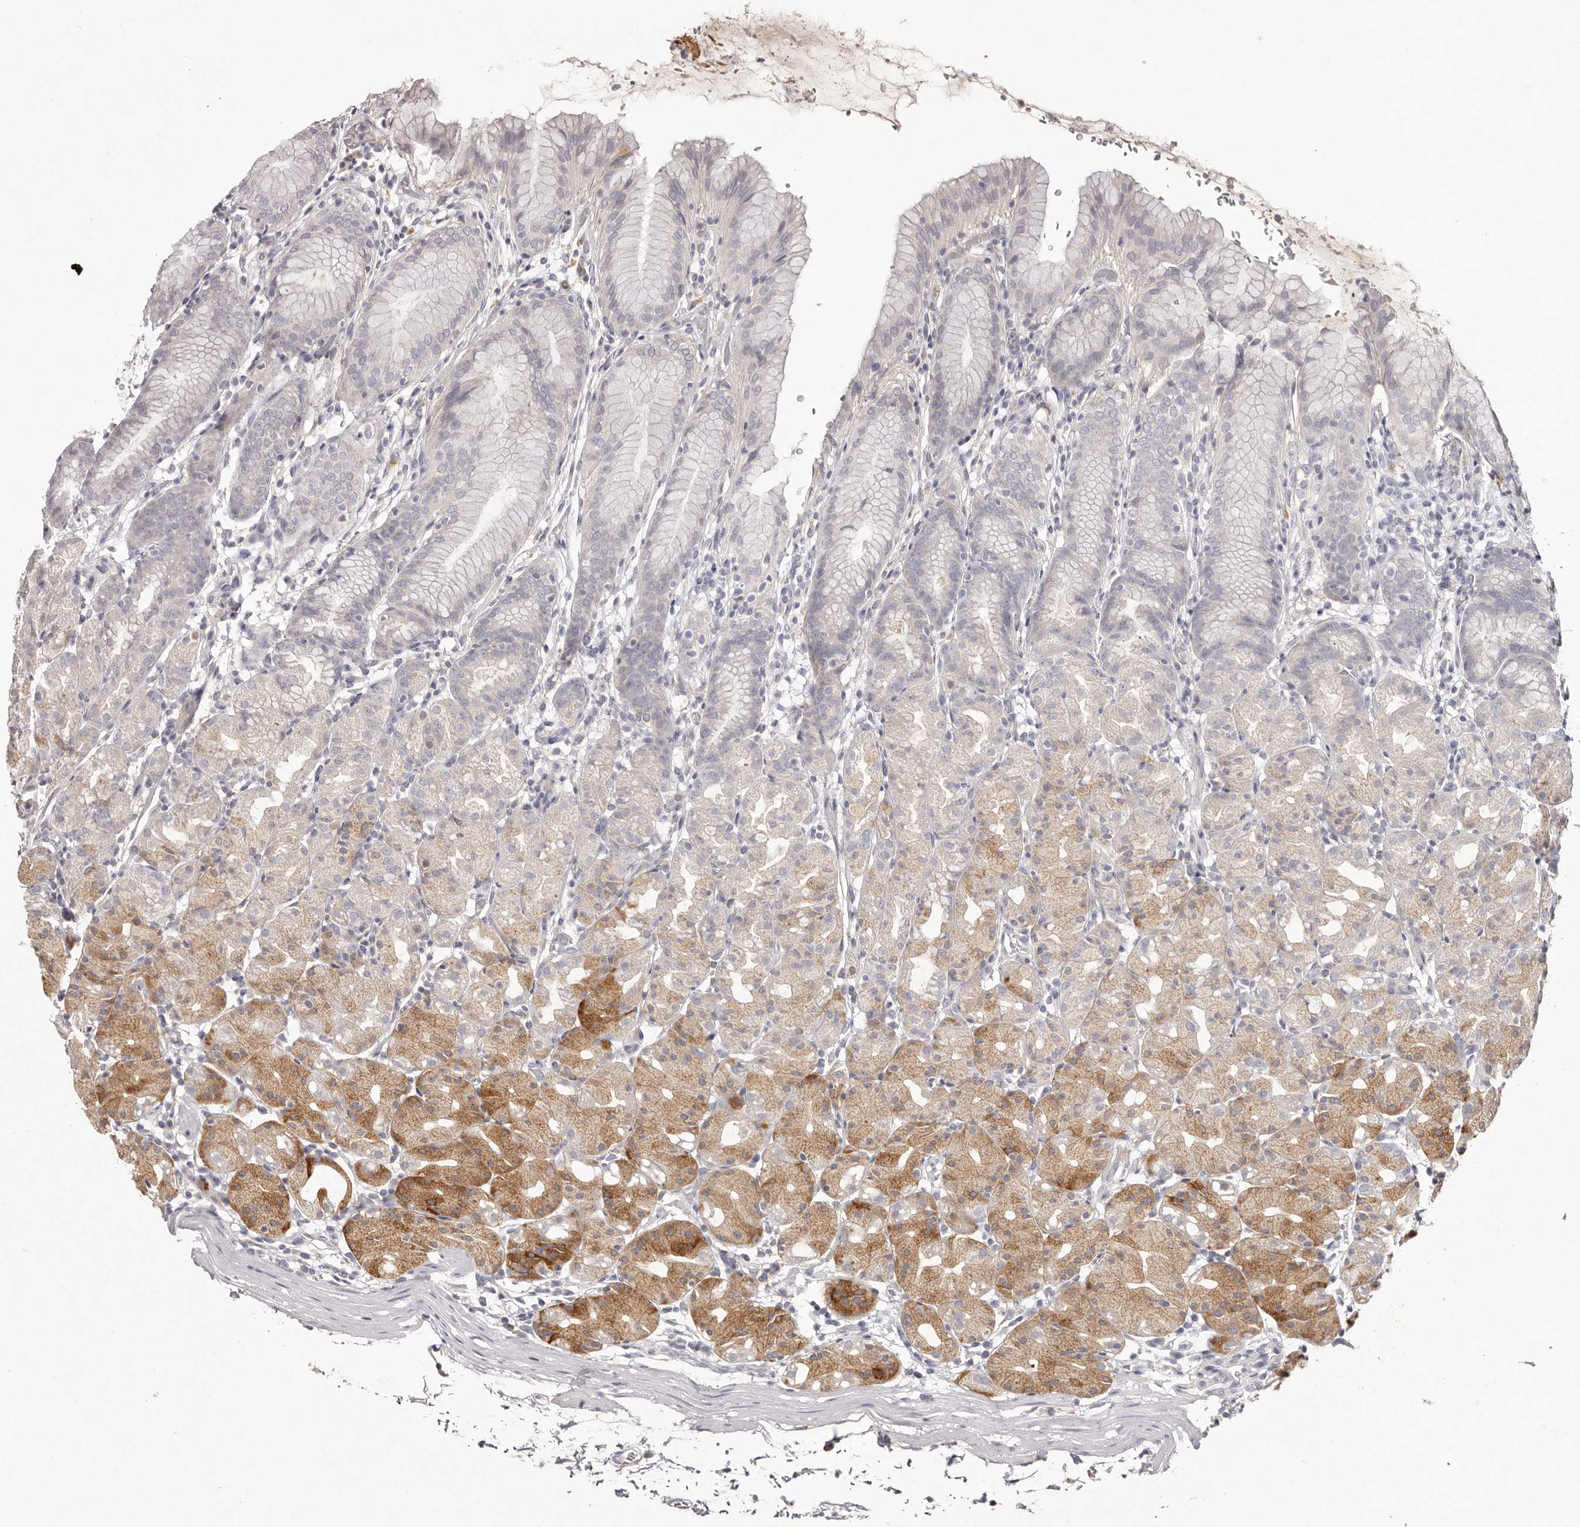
{"staining": {"intensity": "strong", "quantity": "<25%", "location": "cytoplasmic/membranous"}, "tissue": "stomach", "cell_type": "Glandular cells", "image_type": "normal", "snomed": [{"axis": "morphology", "description": "Normal tissue, NOS"}, {"axis": "topography", "description": "Stomach, upper"}], "caption": "Immunohistochemistry histopathology image of unremarkable stomach: stomach stained using immunohistochemistry (IHC) exhibits medium levels of strong protein expression localized specifically in the cytoplasmic/membranous of glandular cells, appearing as a cytoplasmic/membranous brown color.", "gene": "SCUBE2", "patient": {"sex": "male", "age": 48}}